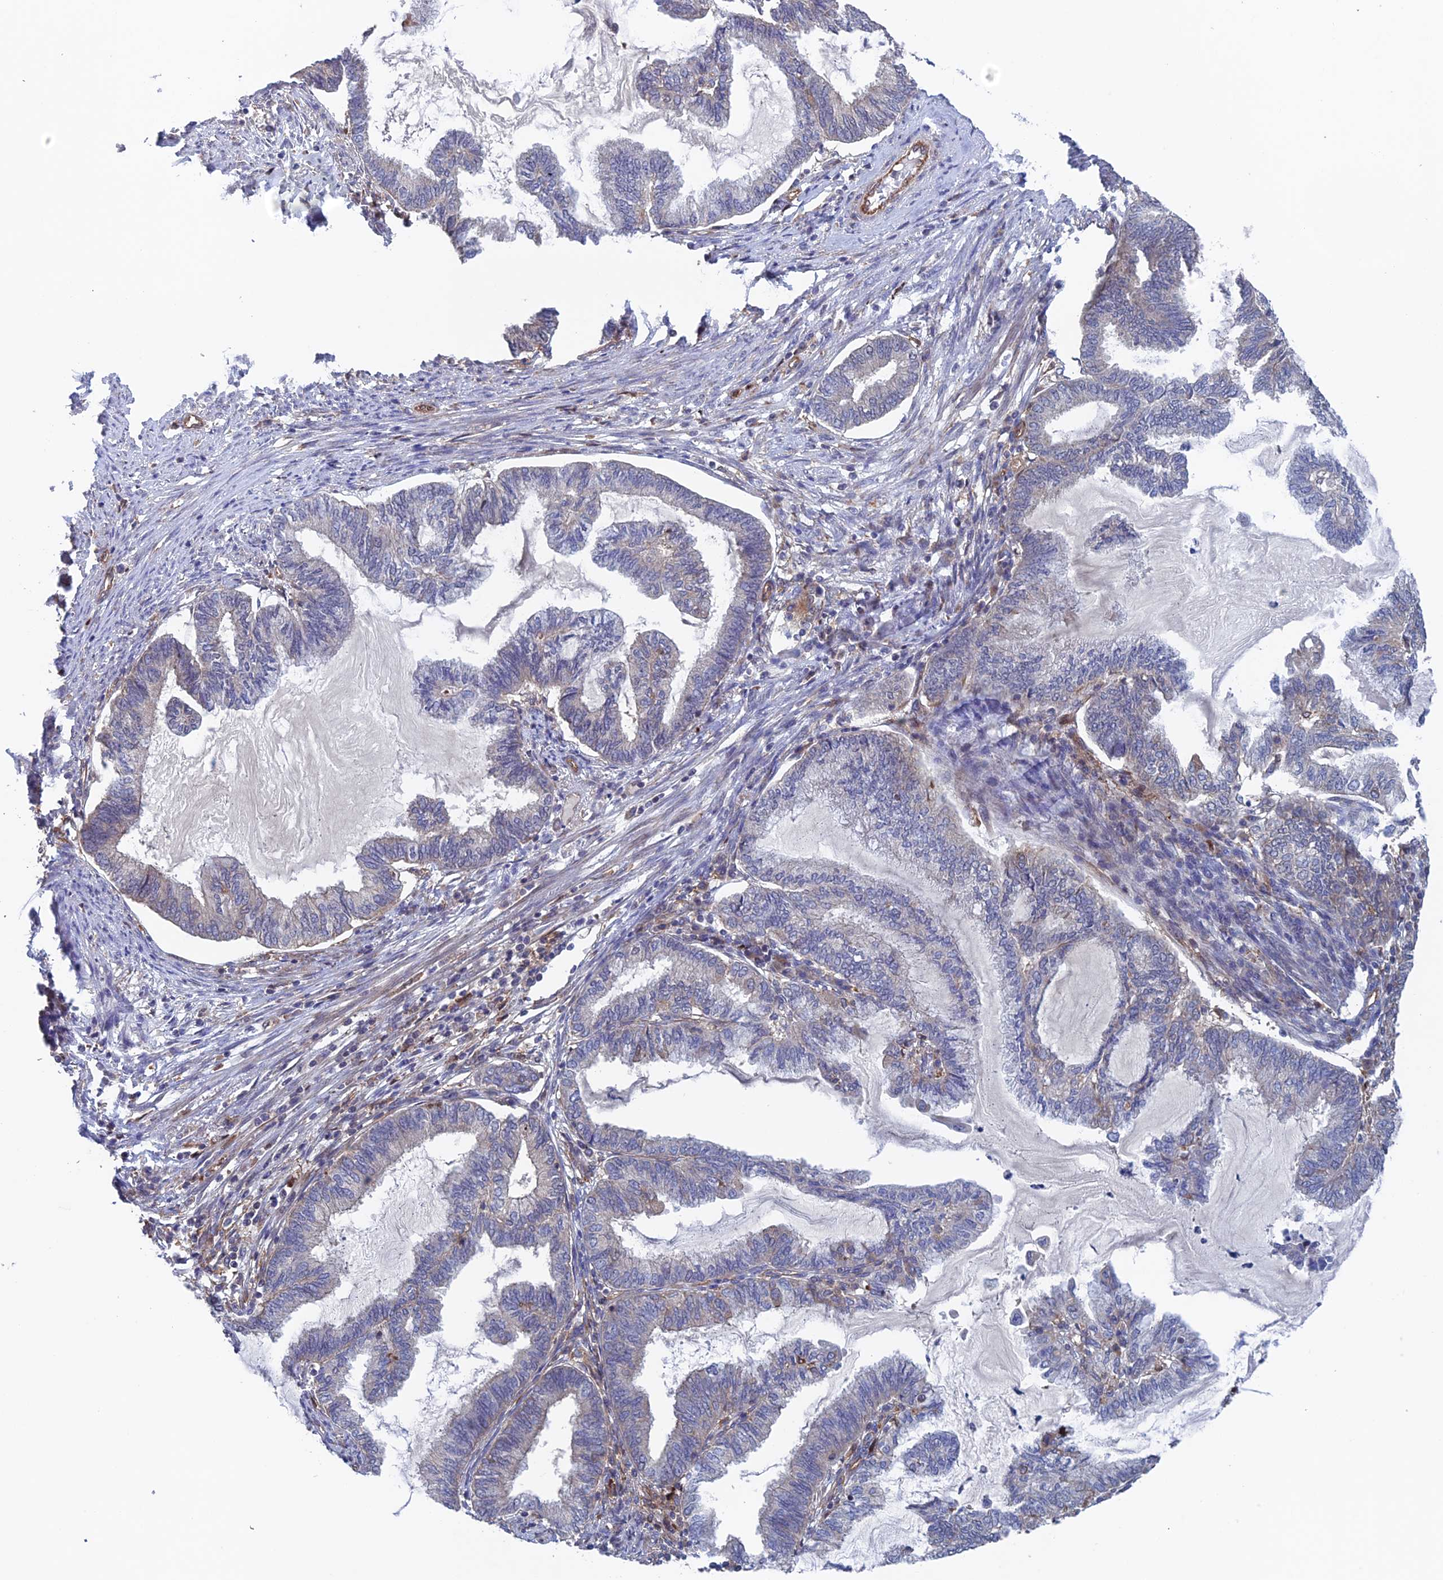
{"staining": {"intensity": "negative", "quantity": "none", "location": "none"}, "tissue": "endometrial cancer", "cell_type": "Tumor cells", "image_type": "cancer", "snomed": [{"axis": "morphology", "description": "Adenocarcinoma, NOS"}, {"axis": "topography", "description": "Endometrium"}], "caption": "Immunohistochemistry (IHC) of endometrial adenocarcinoma demonstrates no staining in tumor cells. (DAB immunohistochemistry (IHC), high magnification).", "gene": "NUDT16L1", "patient": {"sex": "female", "age": 86}}